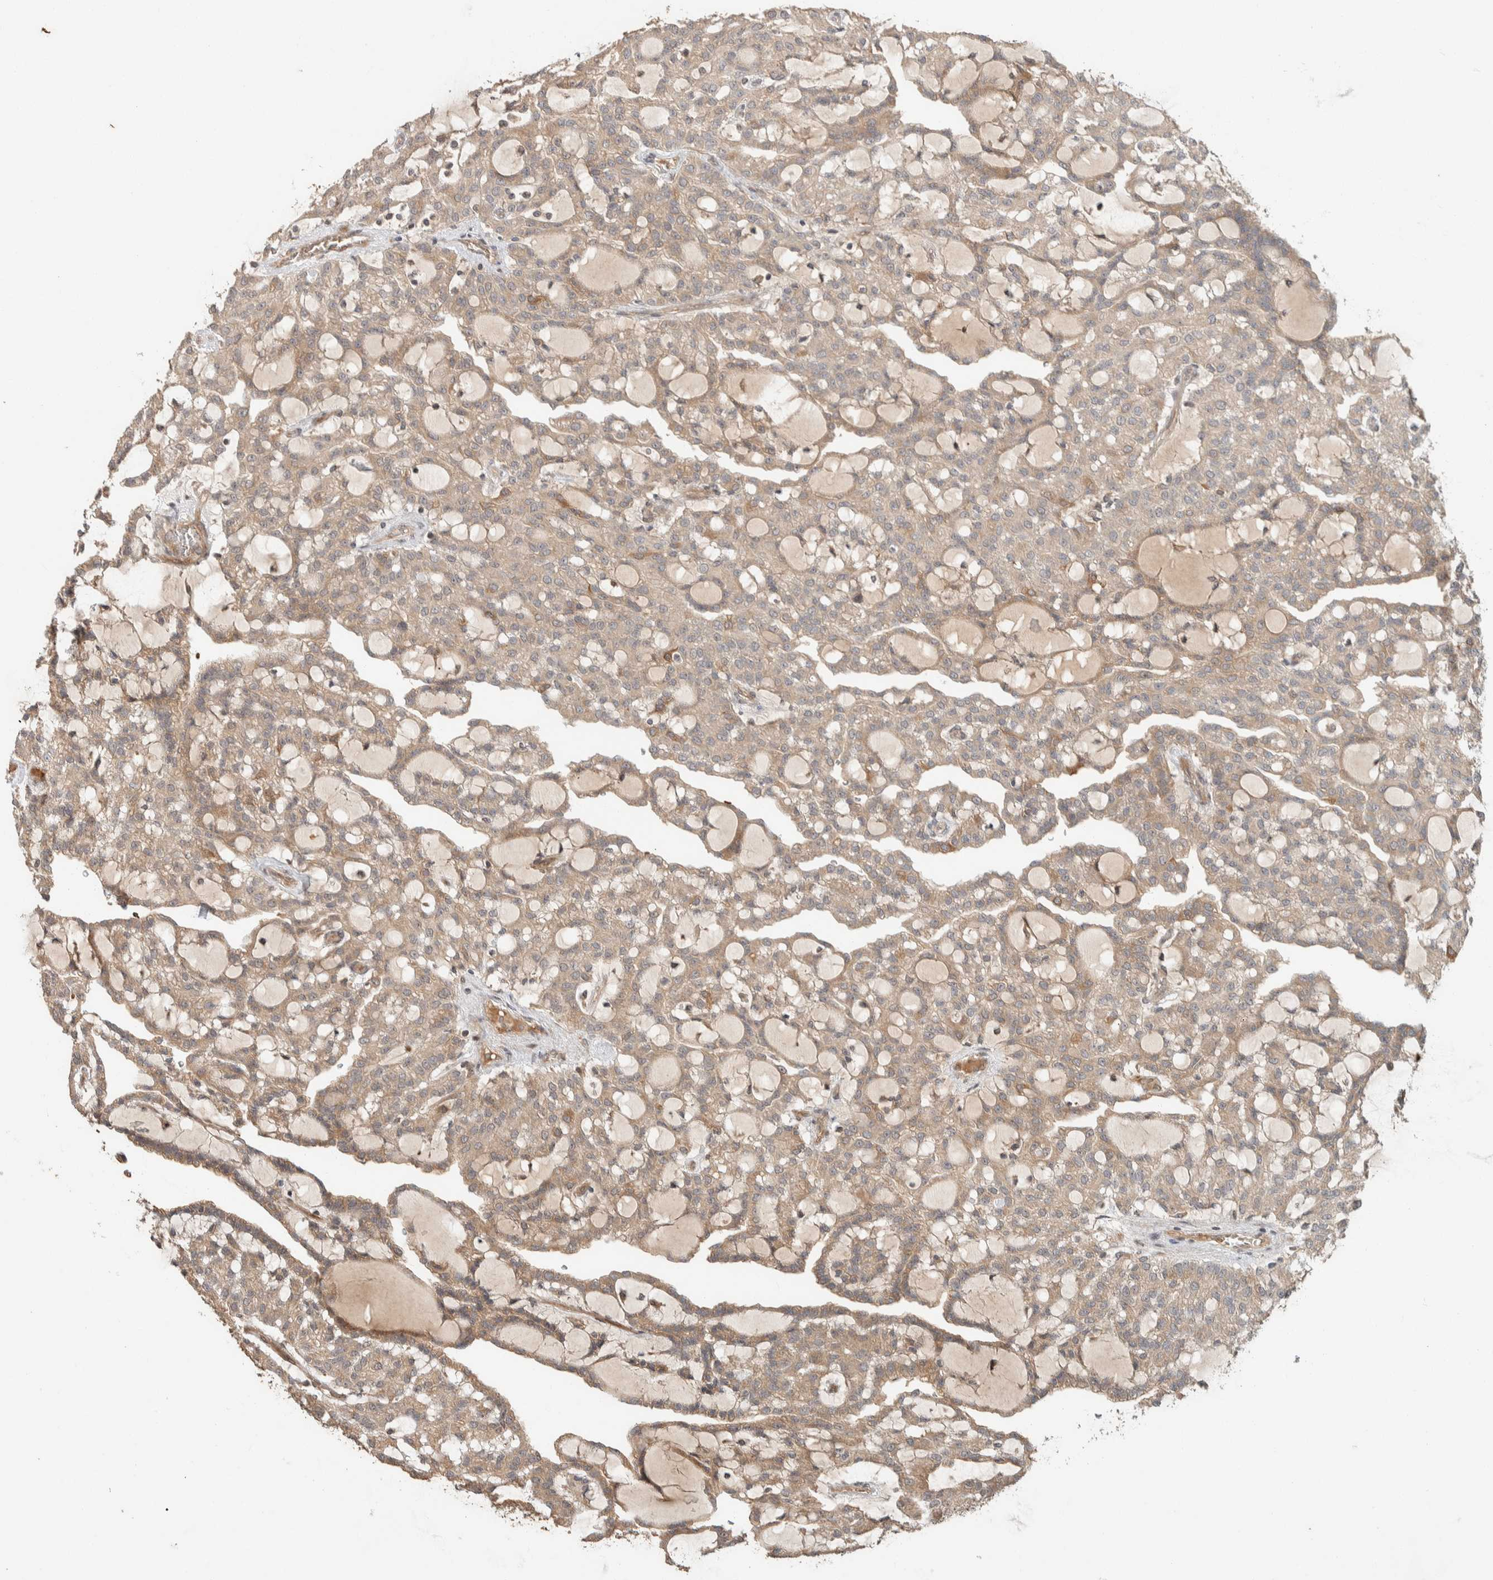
{"staining": {"intensity": "weak", "quantity": ">75%", "location": "cytoplasmic/membranous"}, "tissue": "renal cancer", "cell_type": "Tumor cells", "image_type": "cancer", "snomed": [{"axis": "morphology", "description": "Adenocarcinoma, NOS"}, {"axis": "topography", "description": "Kidney"}], "caption": "Weak cytoplasmic/membranous positivity for a protein is appreciated in about >75% of tumor cells of renal adenocarcinoma using immunohistochemistry (IHC).", "gene": "ZBTB2", "patient": {"sex": "male", "age": 63}}